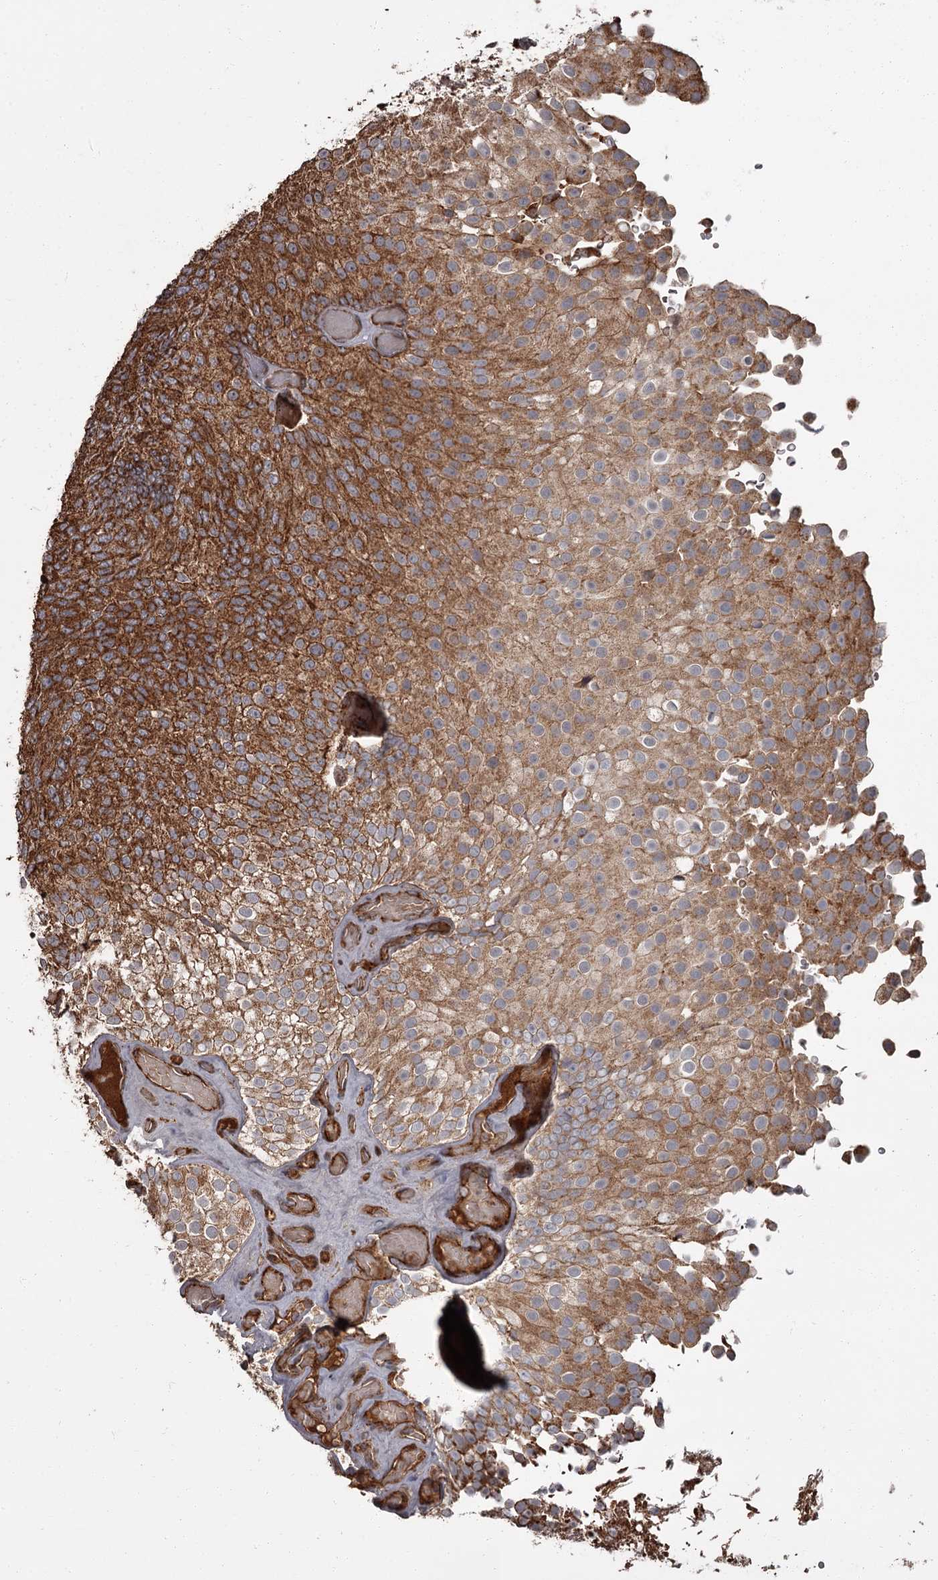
{"staining": {"intensity": "strong", "quantity": "25%-75%", "location": "cytoplasmic/membranous"}, "tissue": "urothelial cancer", "cell_type": "Tumor cells", "image_type": "cancer", "snomed": [{"axis": "morphology", "description": "Urothelial carcinoma, Low grade"}, {"axis": "topography", "description": "Urinary bladder"}], "caption": "Strong cytoplasmic/membranous positivity for a protein is present in approximately 25%-75% of tumor cells of low-grade urothelial carcinoma using immunohistochemistry.", "gene": "THAP9", "patient": {"sex": "male", "age": 78}}